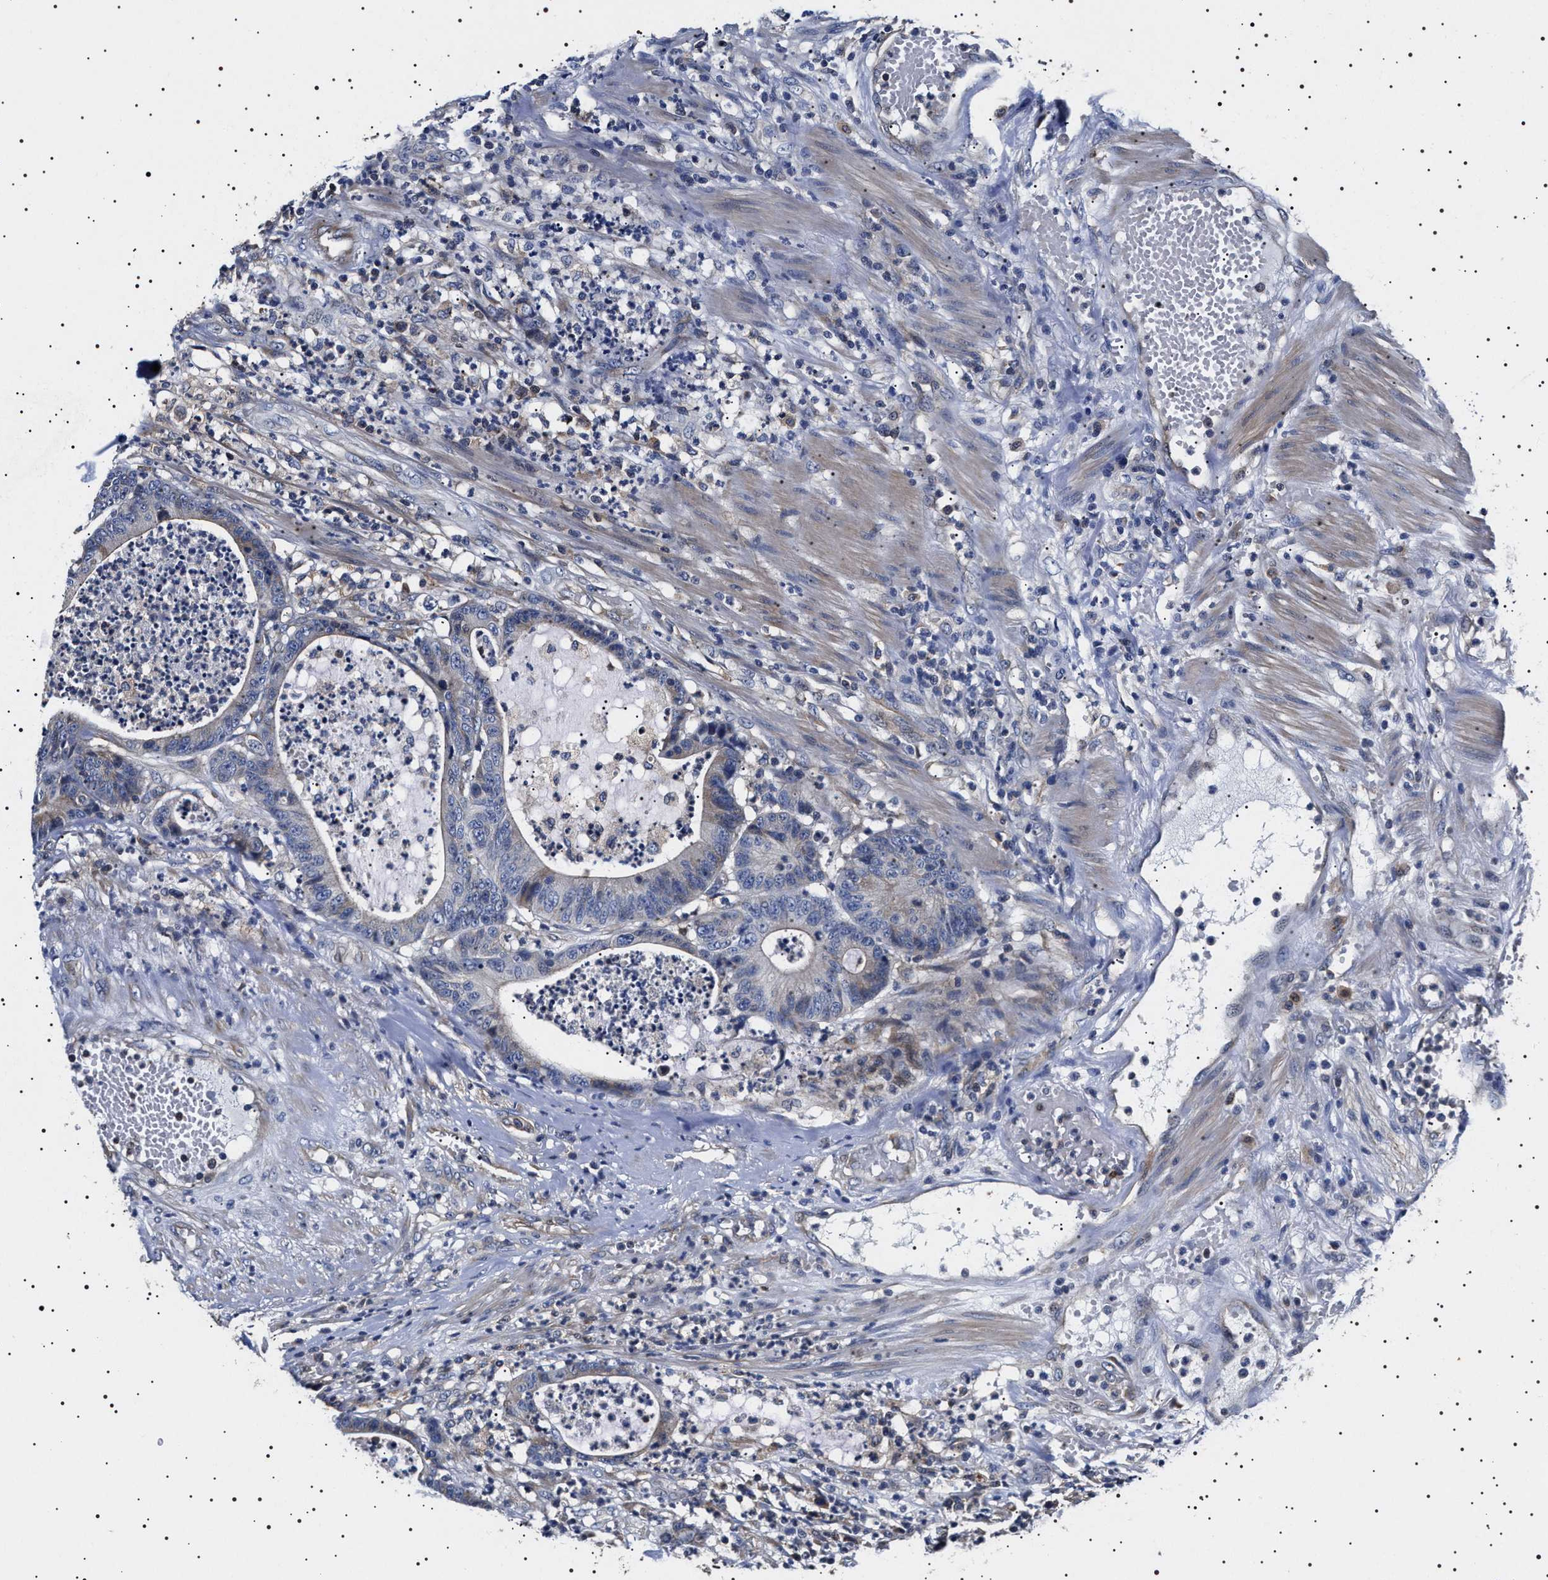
{"staining": {"intensity": "negative", "quantity": "none", "location": "none"}, "tissue": "colorectal cancer", "cell_type": "Tumor cells", "image_type": "cancer", "snomed": [{"axis": "morphology", "description": "Adenocarcinoma, NOS"}, {"axis": "topography", "description": "Colon"}], "caption": "This is a photomicrograph of IHC staining of colorectal cancer, which shows no staining in tumor cells.", "gene": "SLC4A7", "patient": {"sex": "female", "age": 84}}